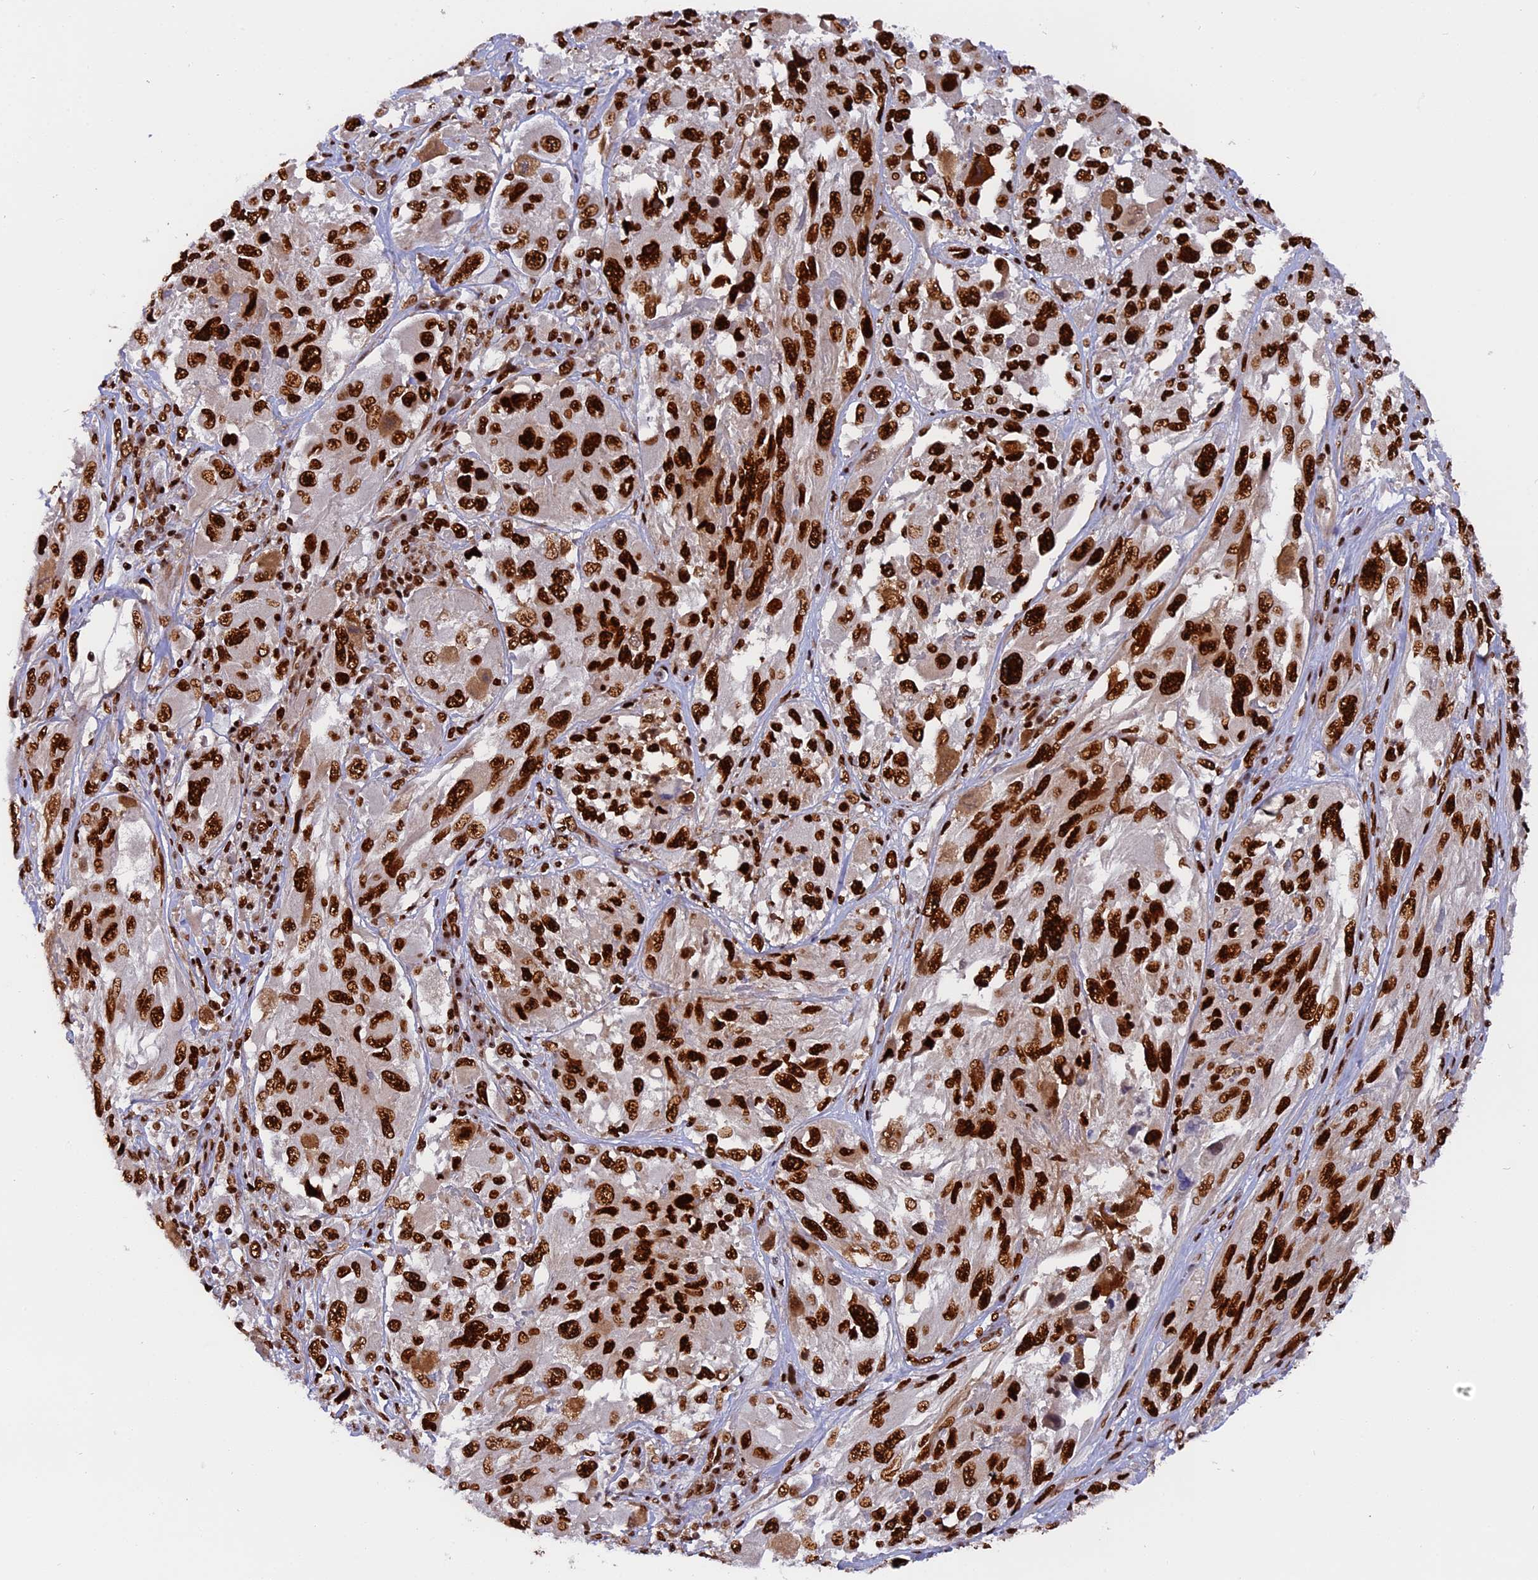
{"staining": {"intensity": "strong", "quantity": ">75%", "location": "nuclear"}, "tissue": "melanoma", "cell_type": "Tumor cells", "image_type": "cancer", "snomed": [{"axis": "morphology", "description": "Malignant melanoma, NOS"}, {"axis": "topography", "description": "Skin"}], "caption": "Protein analysis of melanoma tissue exhibits strong nuclear staining in about >75% of tumor cells.", "gene": "RAMAC", "patient": {"sex": "female", "age": 91}}